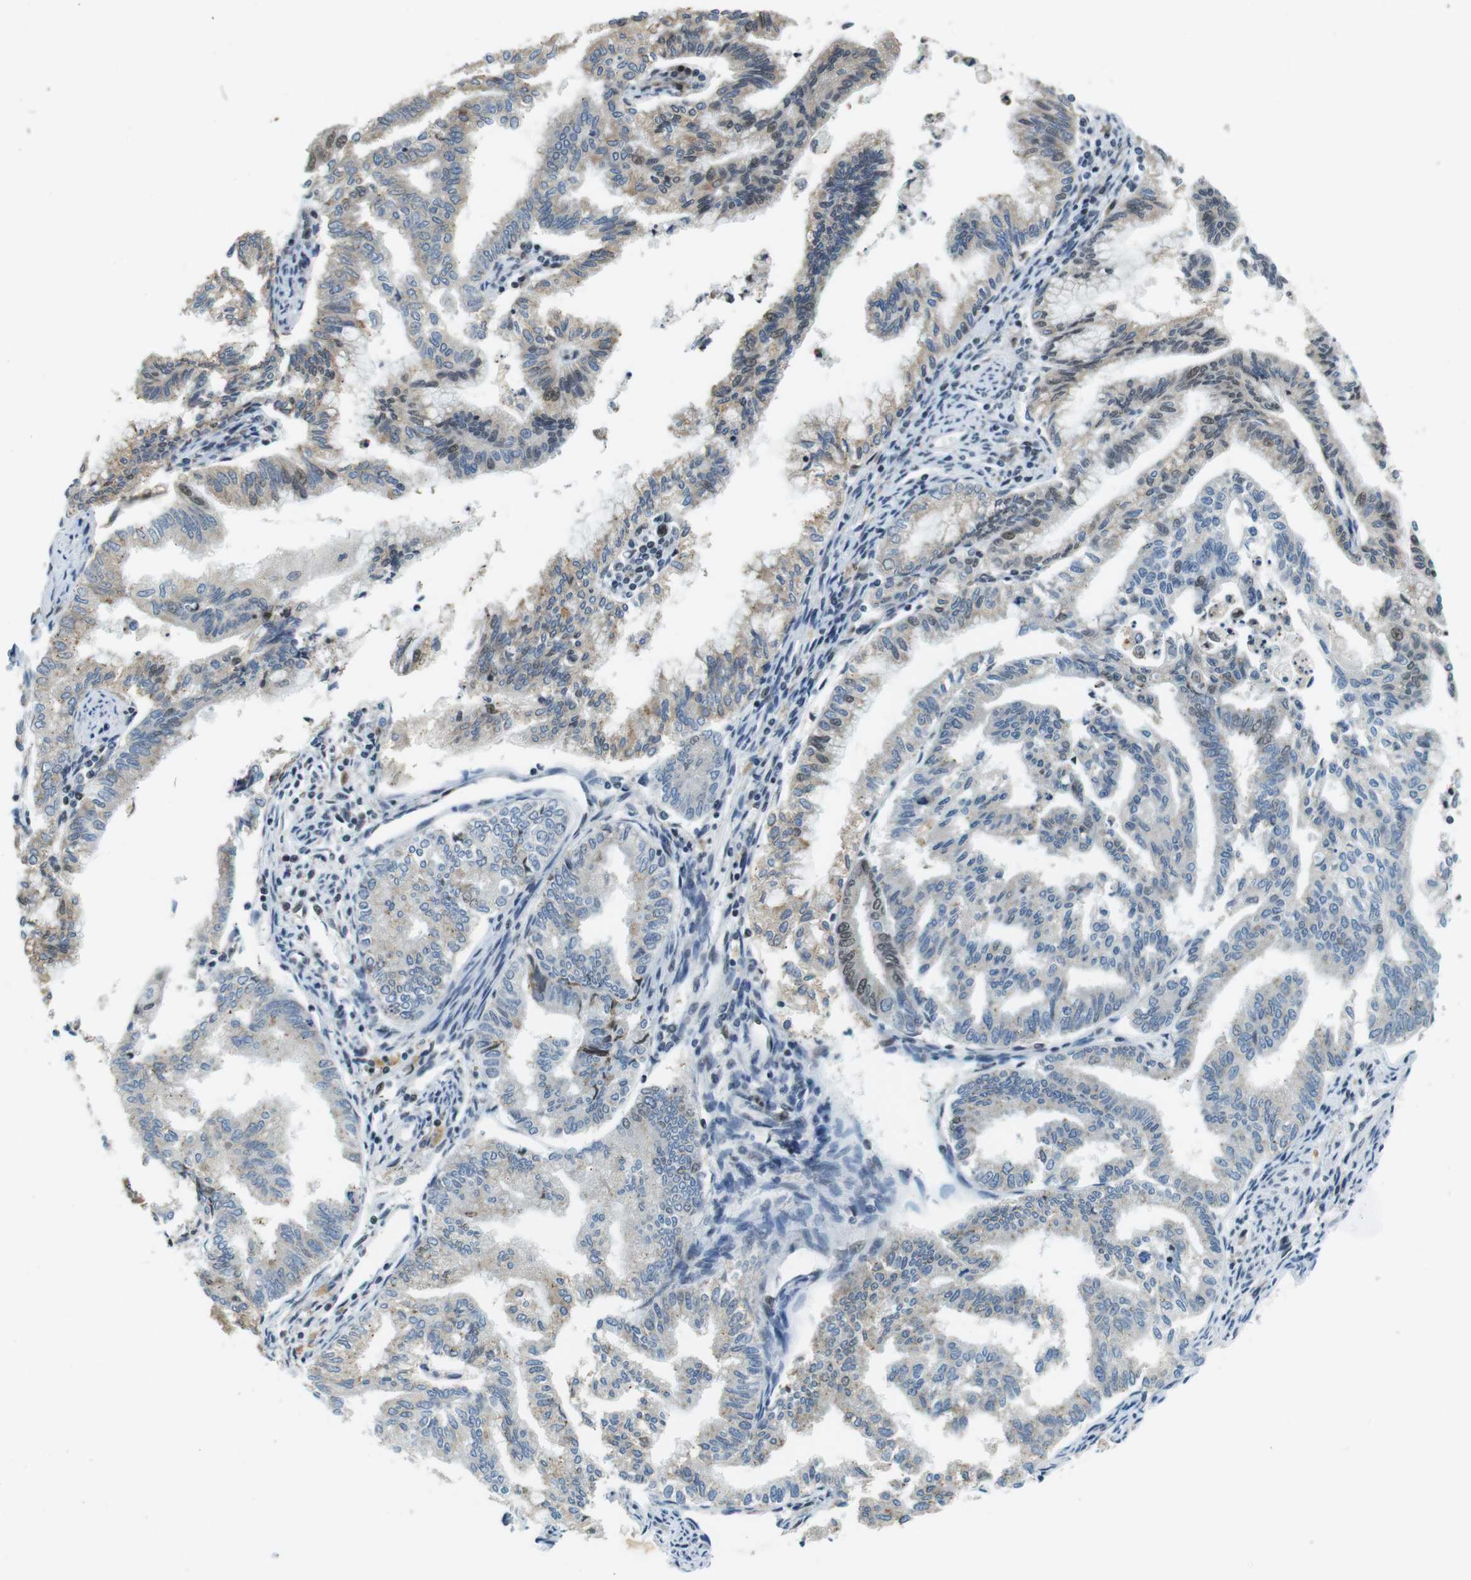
{"staining": {"intensity": "weak", "quantity": "25%-75%", "location": "nuclear"}, "tissue": "endometrial cancer", "cell_type": "Tumor cells", "image_type": "cancer", "snomed": [{"axis": "morphology", "description": "Adenocarcinoma, NOS"}, {"axis": "topography", "description": "Endometrium"}], "caption": "Adenocarcinoma (endometrial) tissue displays weak nuclear positivity in approximately 25%-75% of tumor cells", "gene": "RNF38", "patient": {"sex": "female", "age": 79}}